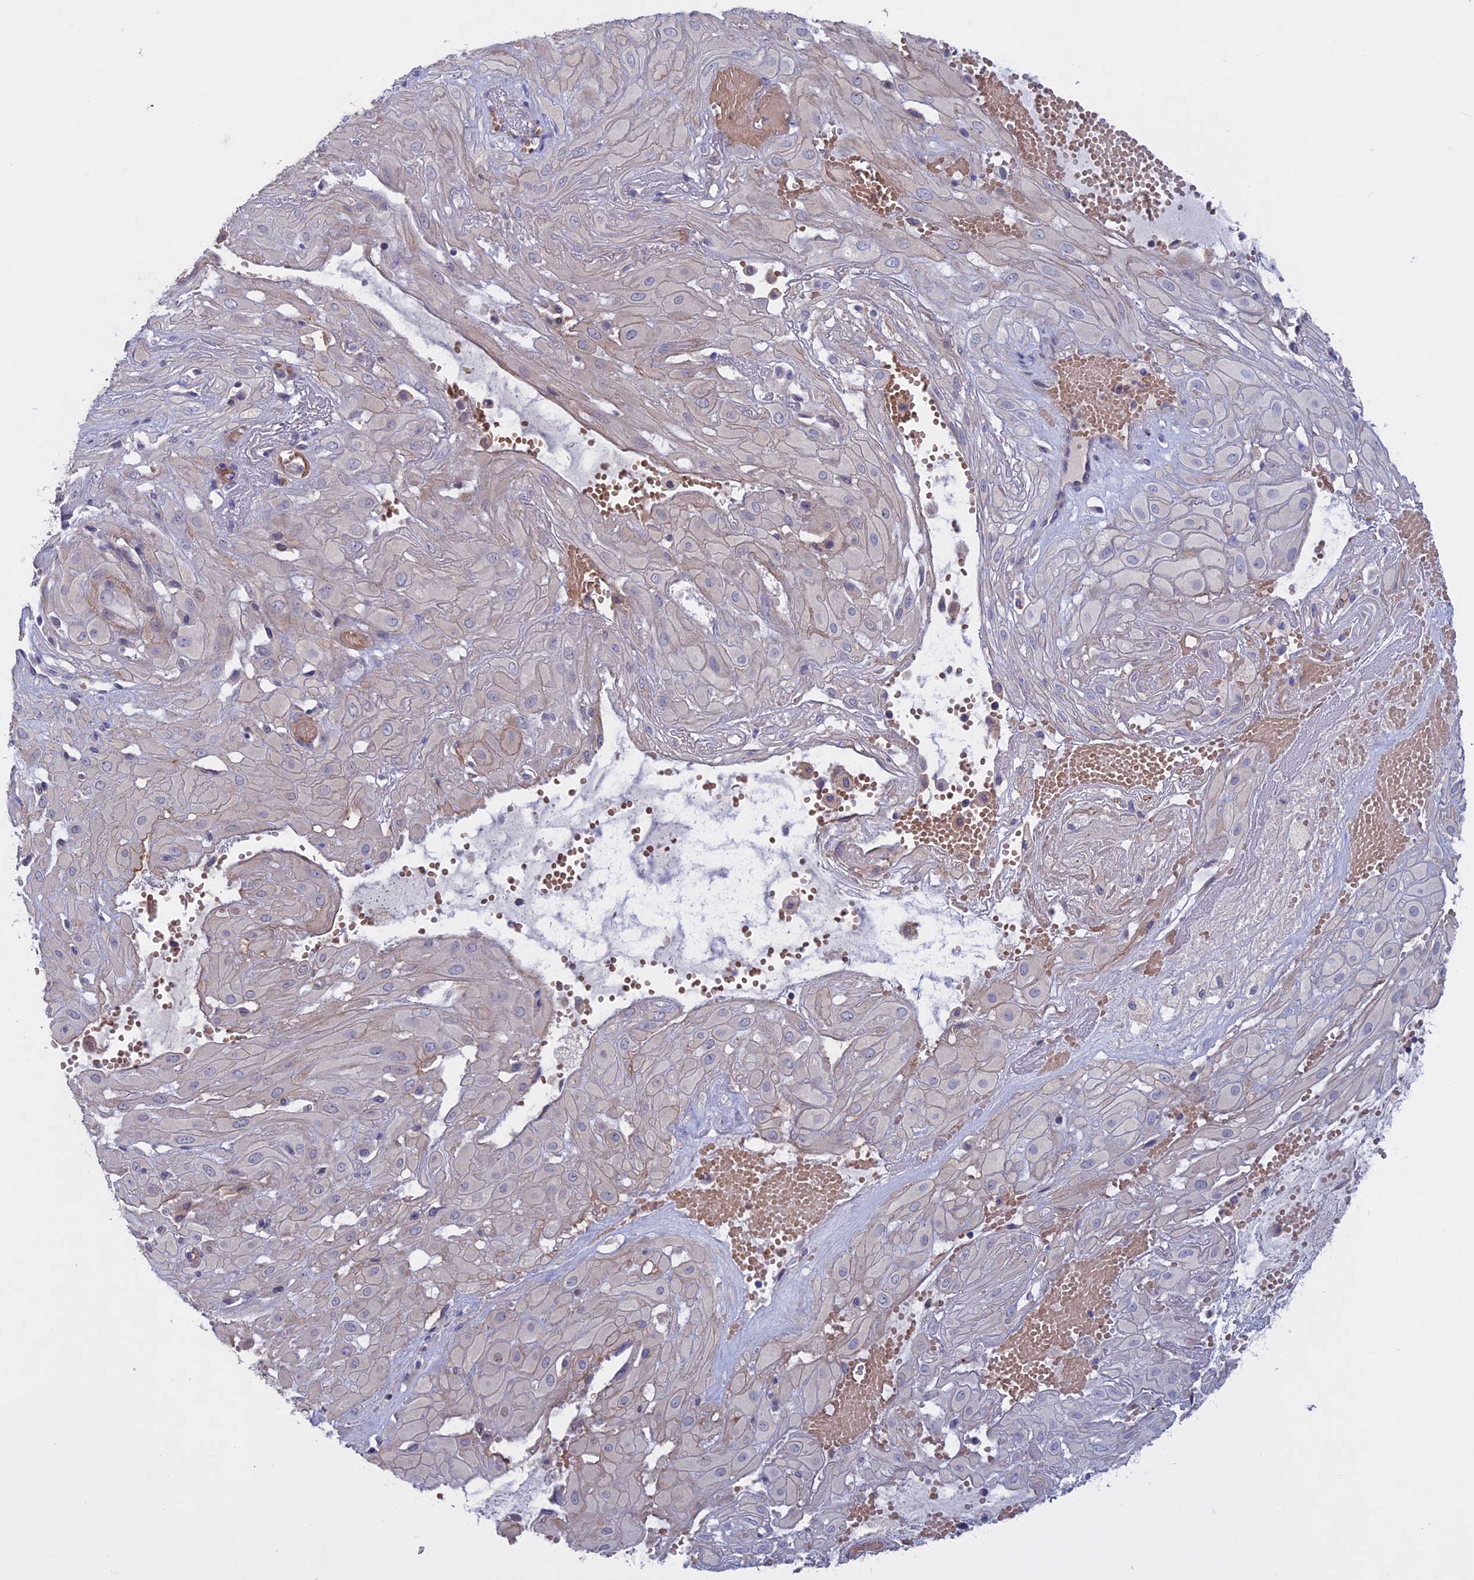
{"staining": {"intensity": "negative", "quantity": "none", "location": "none"}, "tissue": "cervical cancer", "cell_type": "Tumor cells", "image_type": "cancer", "snomed": [{"axis": "morphology", "description": "Squamous cell carcinoma, NOS"}, {"axis": "topography", "description": "Cervix"}], "caption": "The image shows no staining of tumor cells in squamous cell carcinoma (cervical). (DAB immunohistochemistry, high magnification).", "gene": "SLC2A6", "patient": {"sex": "female", "age": 36}}